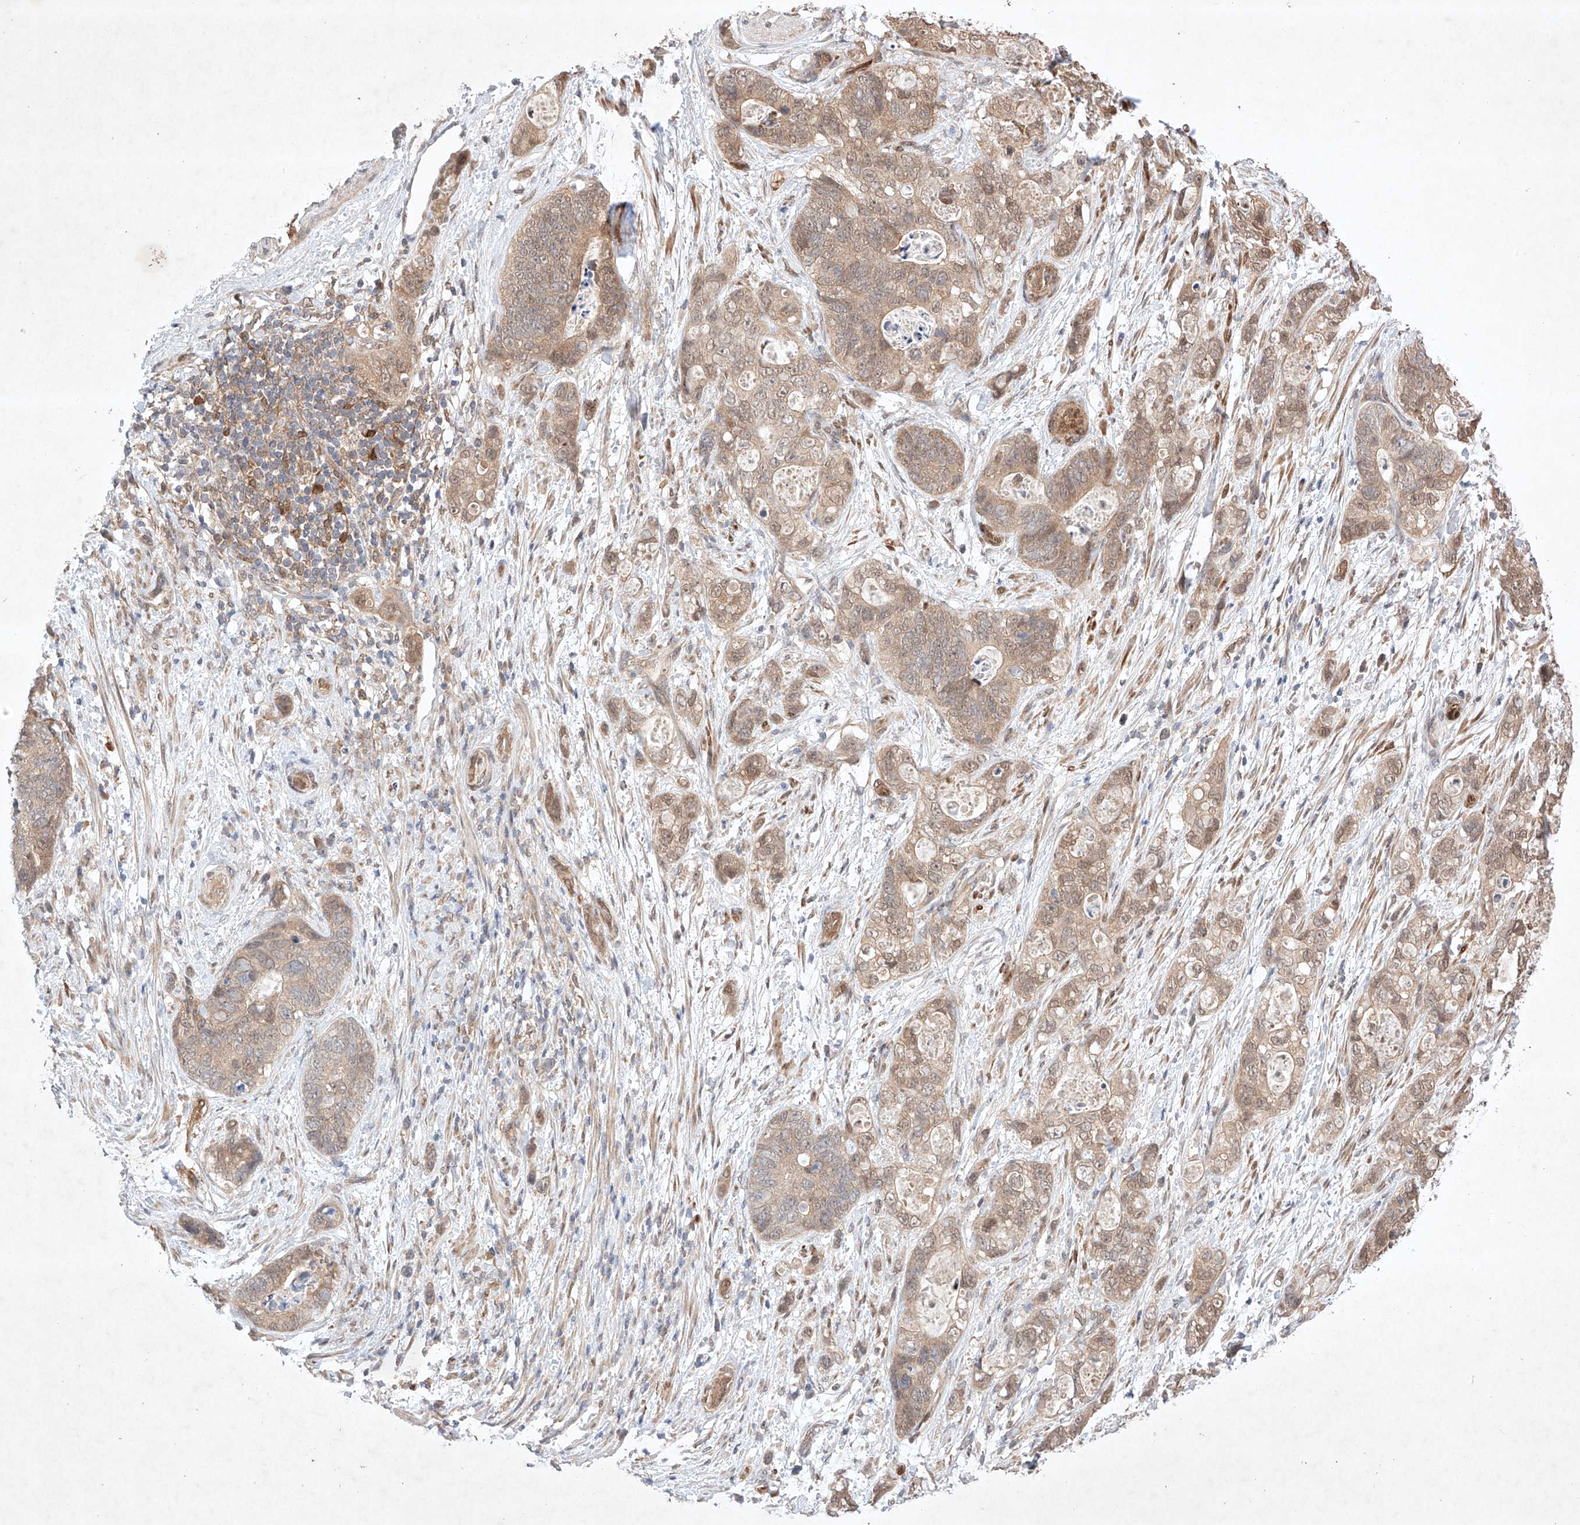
{"staining": {"intensity": "weak", "quantity": ">75%", "location": "cytoplasmic/membranous,nuclear"}, "tissue": "stomach cancer", "cell_type": "Tumor cells", "image_type": "cancer", "snomed": [{"axis": "morphology", "description": "Normal tissue, NOS"}, {"axis": "morphology", "description": "Adenocarcinoma, NOS"}, {"axis": "topography", "description": "Stomach"}], "caption": "IHC micrograph of adenocarcinoma (stomach) stained for a protein (brown), which exhibits low levels of weak cytoplasmic/membranous and nuclear staining in approximately >75% of tumor cells.", "gene": "ZNF124", "patient": {"sex": "female", "age": 89}}